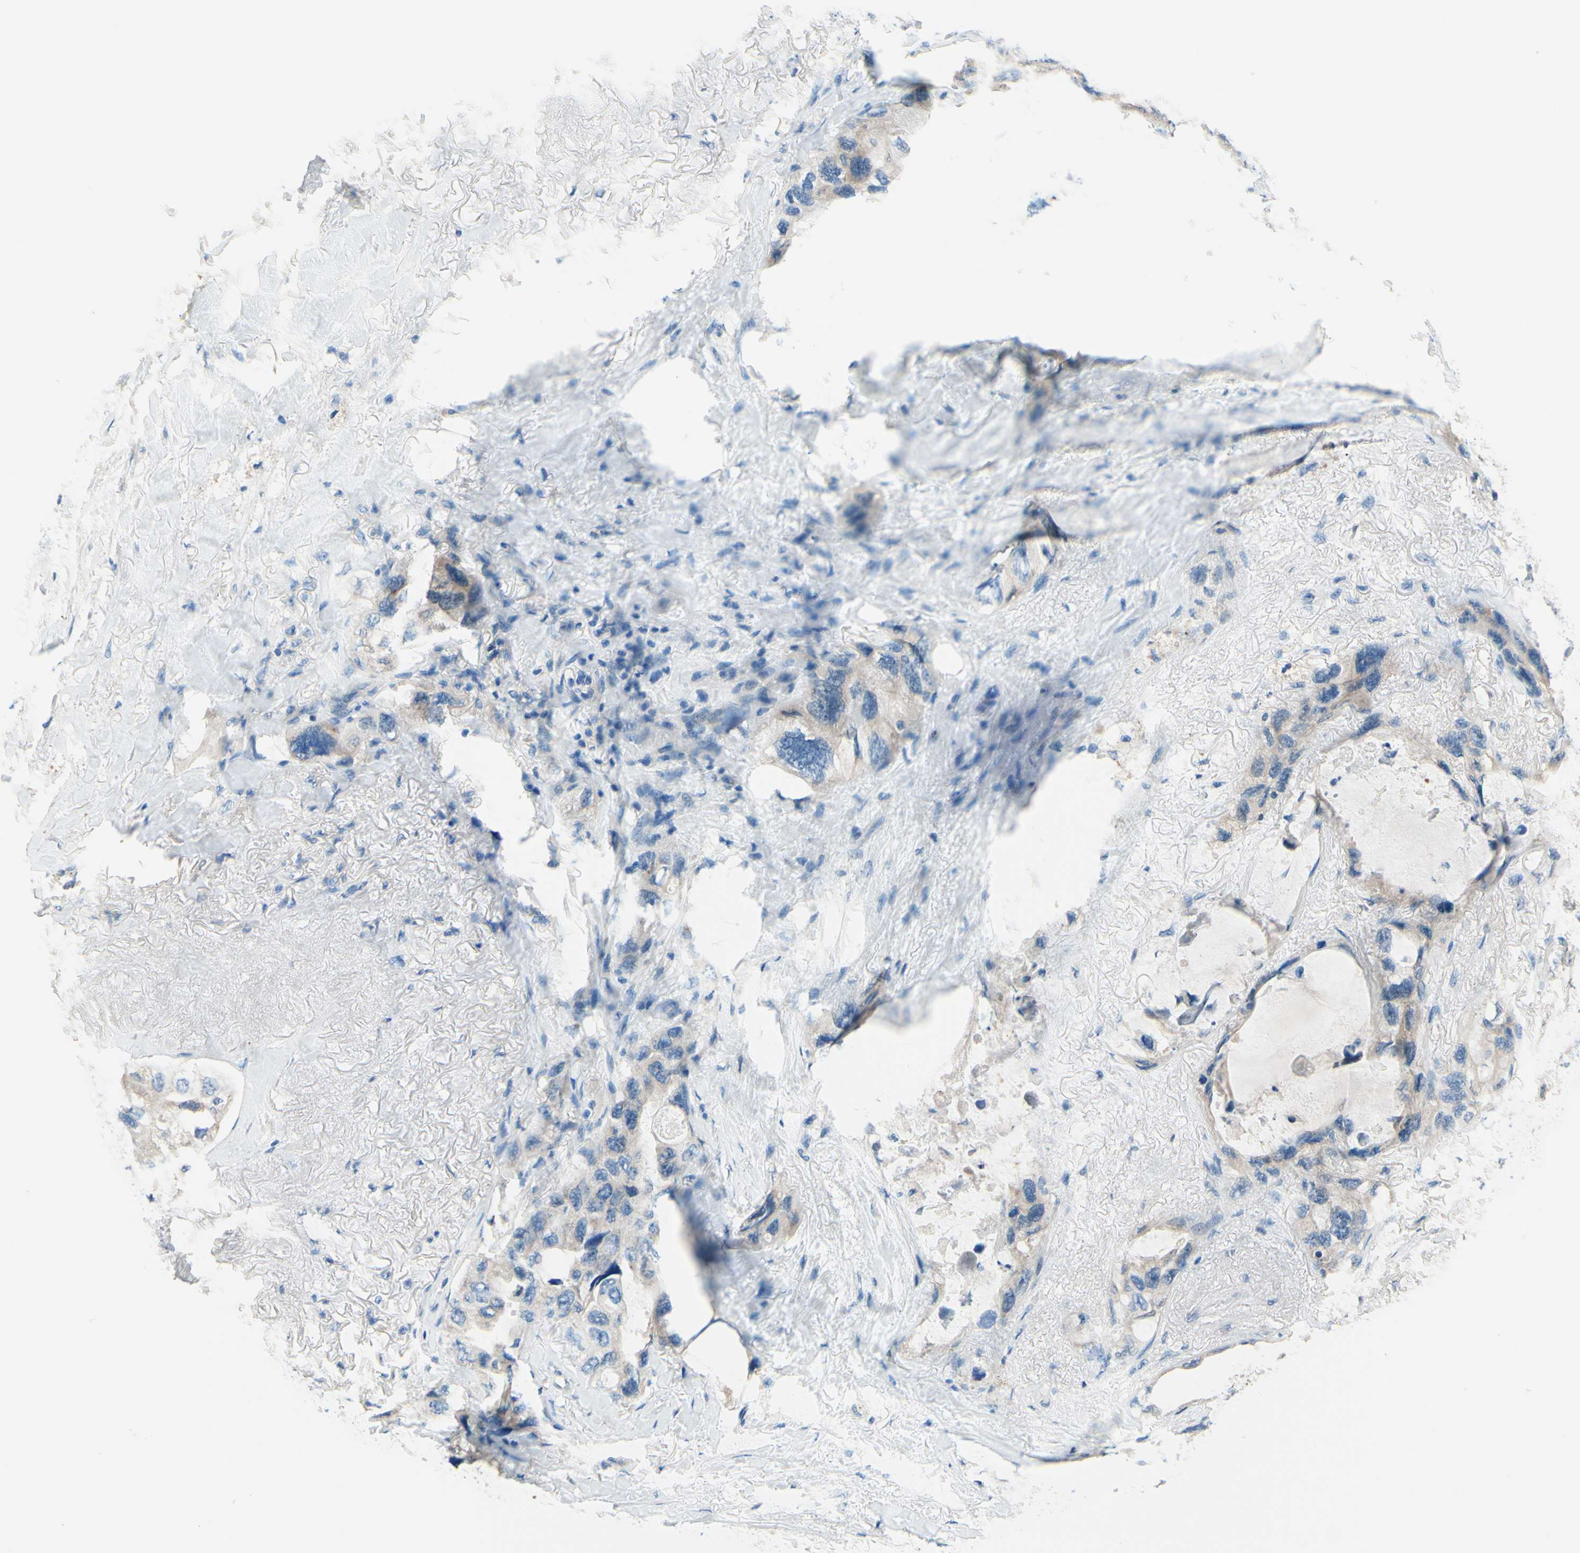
{"staining": {"intensity": "negative", "quantity": "none", "location": "none"}, "tissue": "lung cancer", "cell_type": "Tumor cells", "image_type": "cancer", "snomed": [{"axis": "morphology", "description": "Squamous cell carcinoma, NOS"}, {"axis": "topography", "description": "Lung"}], "caption": "IHC of lung cancer reveals no staining in tumor cells.", "gene": "PASD1", "patient": {"sex": "female", "age": 73}}